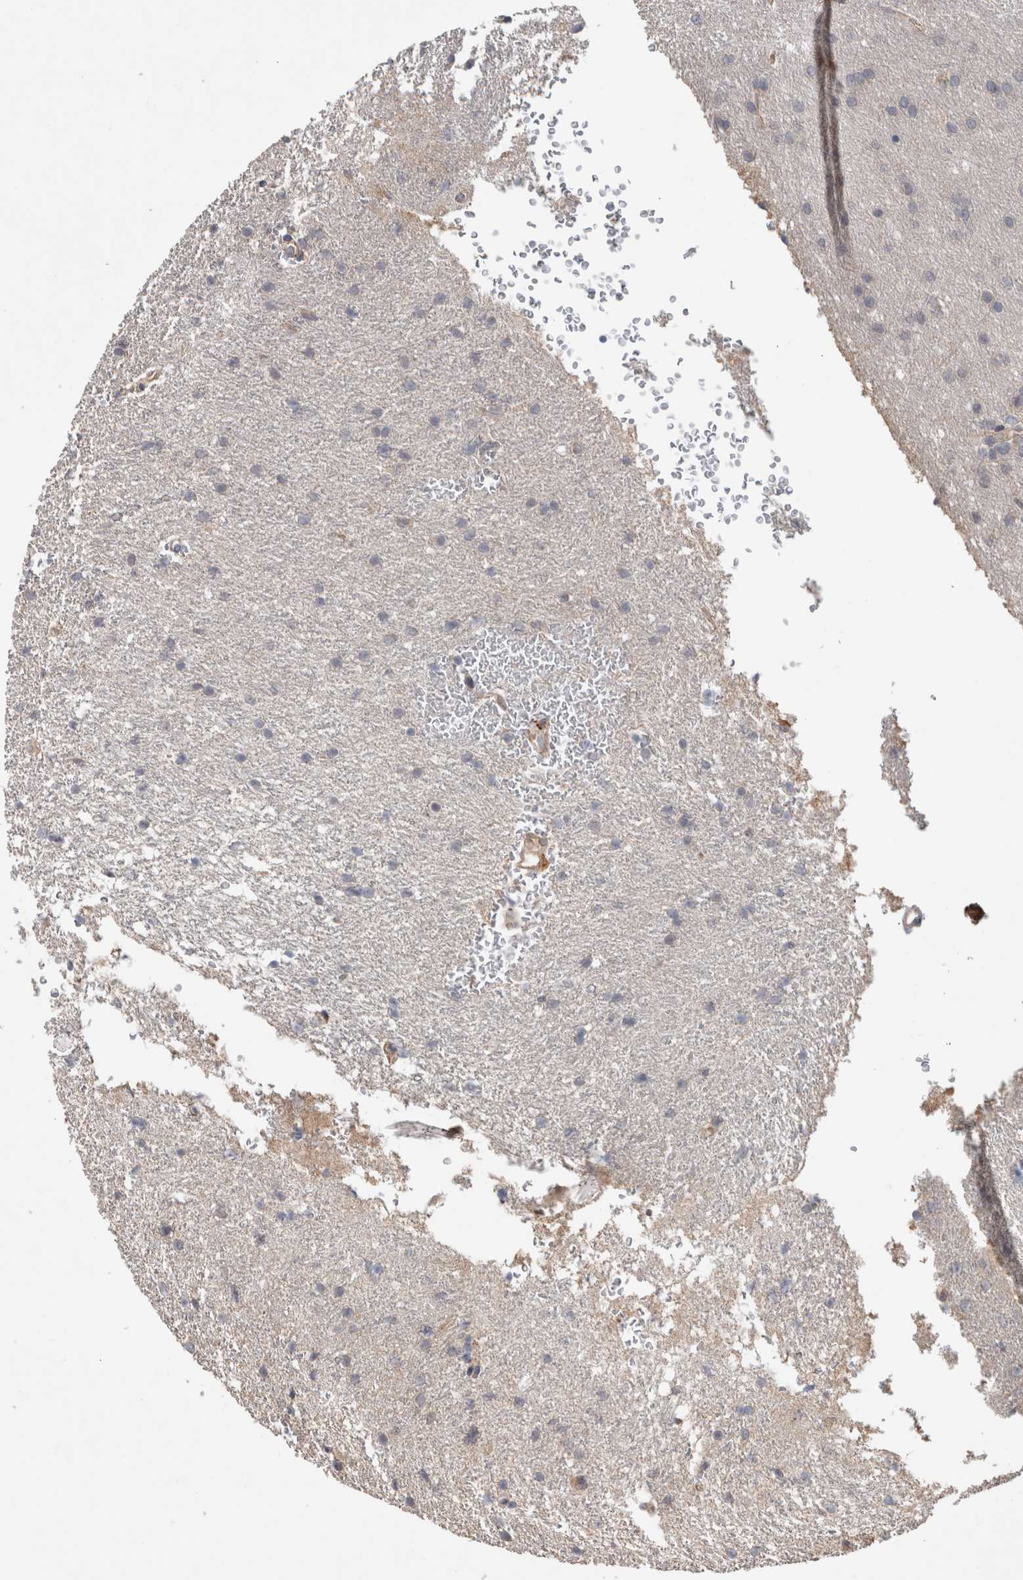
{"staining": {"intensity": "negative", "quantity": "none", "location": "none"}, "tissue": "glioma", "cell_type": "Tumor cells", "image_type": "cancer", "snomed": [{"axis": "morphology", "description": "Glioma, malignant, Low grade"}, {"axis": "topography", "description": "Brain"}], "caption": "An IHC photomicrograph of malignant glioma (low-grade) is shown. There is no staining in tumor cells of malignant glioma (low-grade). The staining was performed using DAB to visualize the protein expression in brown, while the nuclei were stained in blue with hematoxylin (Magnification: 20x).", "gene": "TARBP1", "patient": {"sex": "female", "age": 37}}